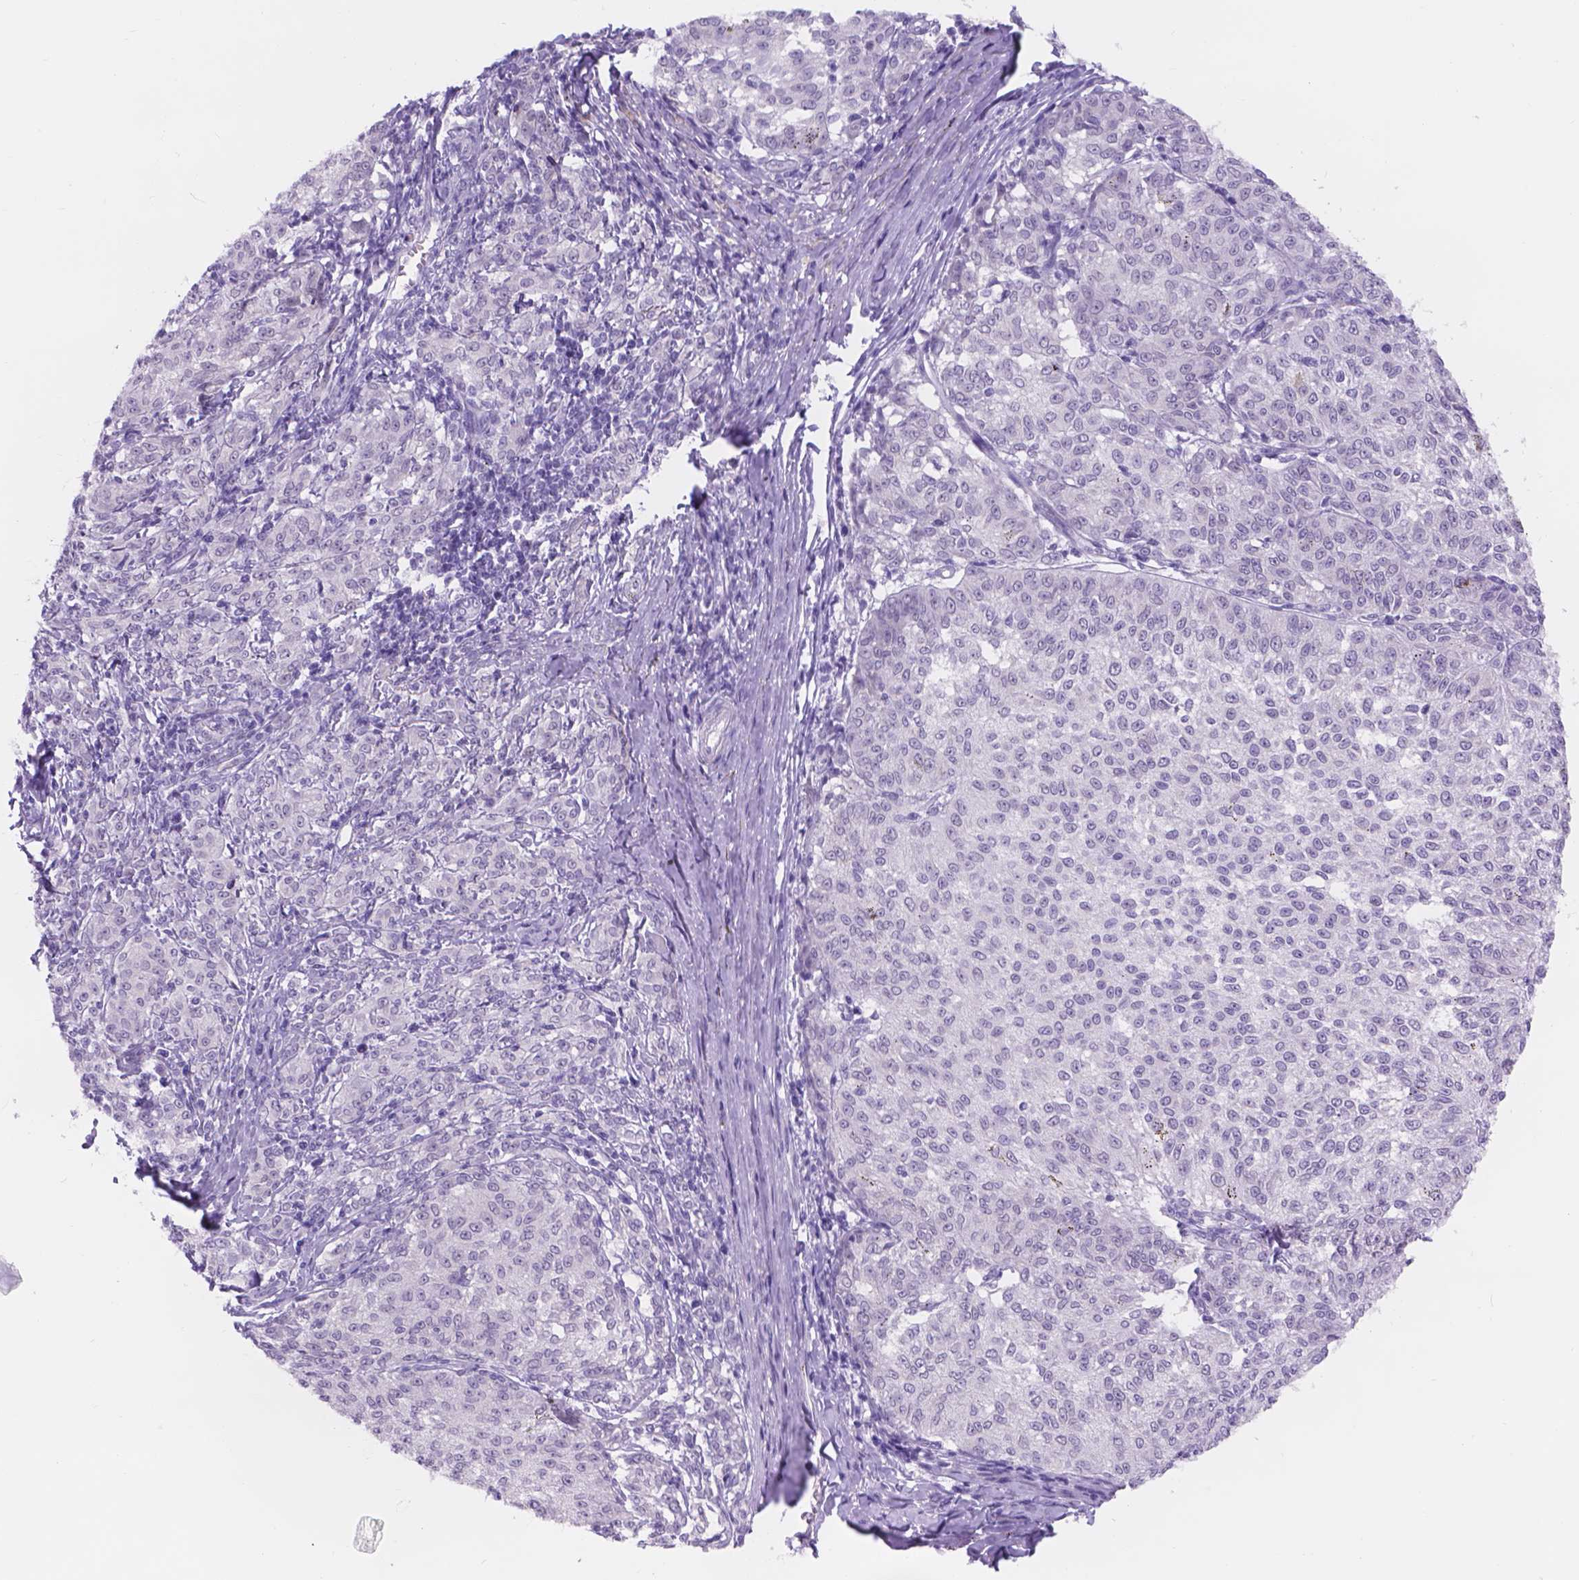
{"staining": {"intensity": "negative", "quantity": "none", "location": "none"}, "tissue": "melanoma", "cell_type": "Tumor cells", "image_type": "cancer", "snomed": [{"axis": "morphology", "description": "Malignant melanoma, NOS"}, {"axis": "topography", "description": "Skin"}], "caption": "DAB (3,3'-diaminobenzidine) immunohistochemical staining of human malignant melanoma reveals no significant positivity in tumor cells. (Stains: DAB (3,3'-diaminobenzidine) IHC with hematoxylin counter stain, Microscopy: brightfield microscopy at high magnification).", "gene": "DCC", "patient": {"sex": "female", "age": 72}}